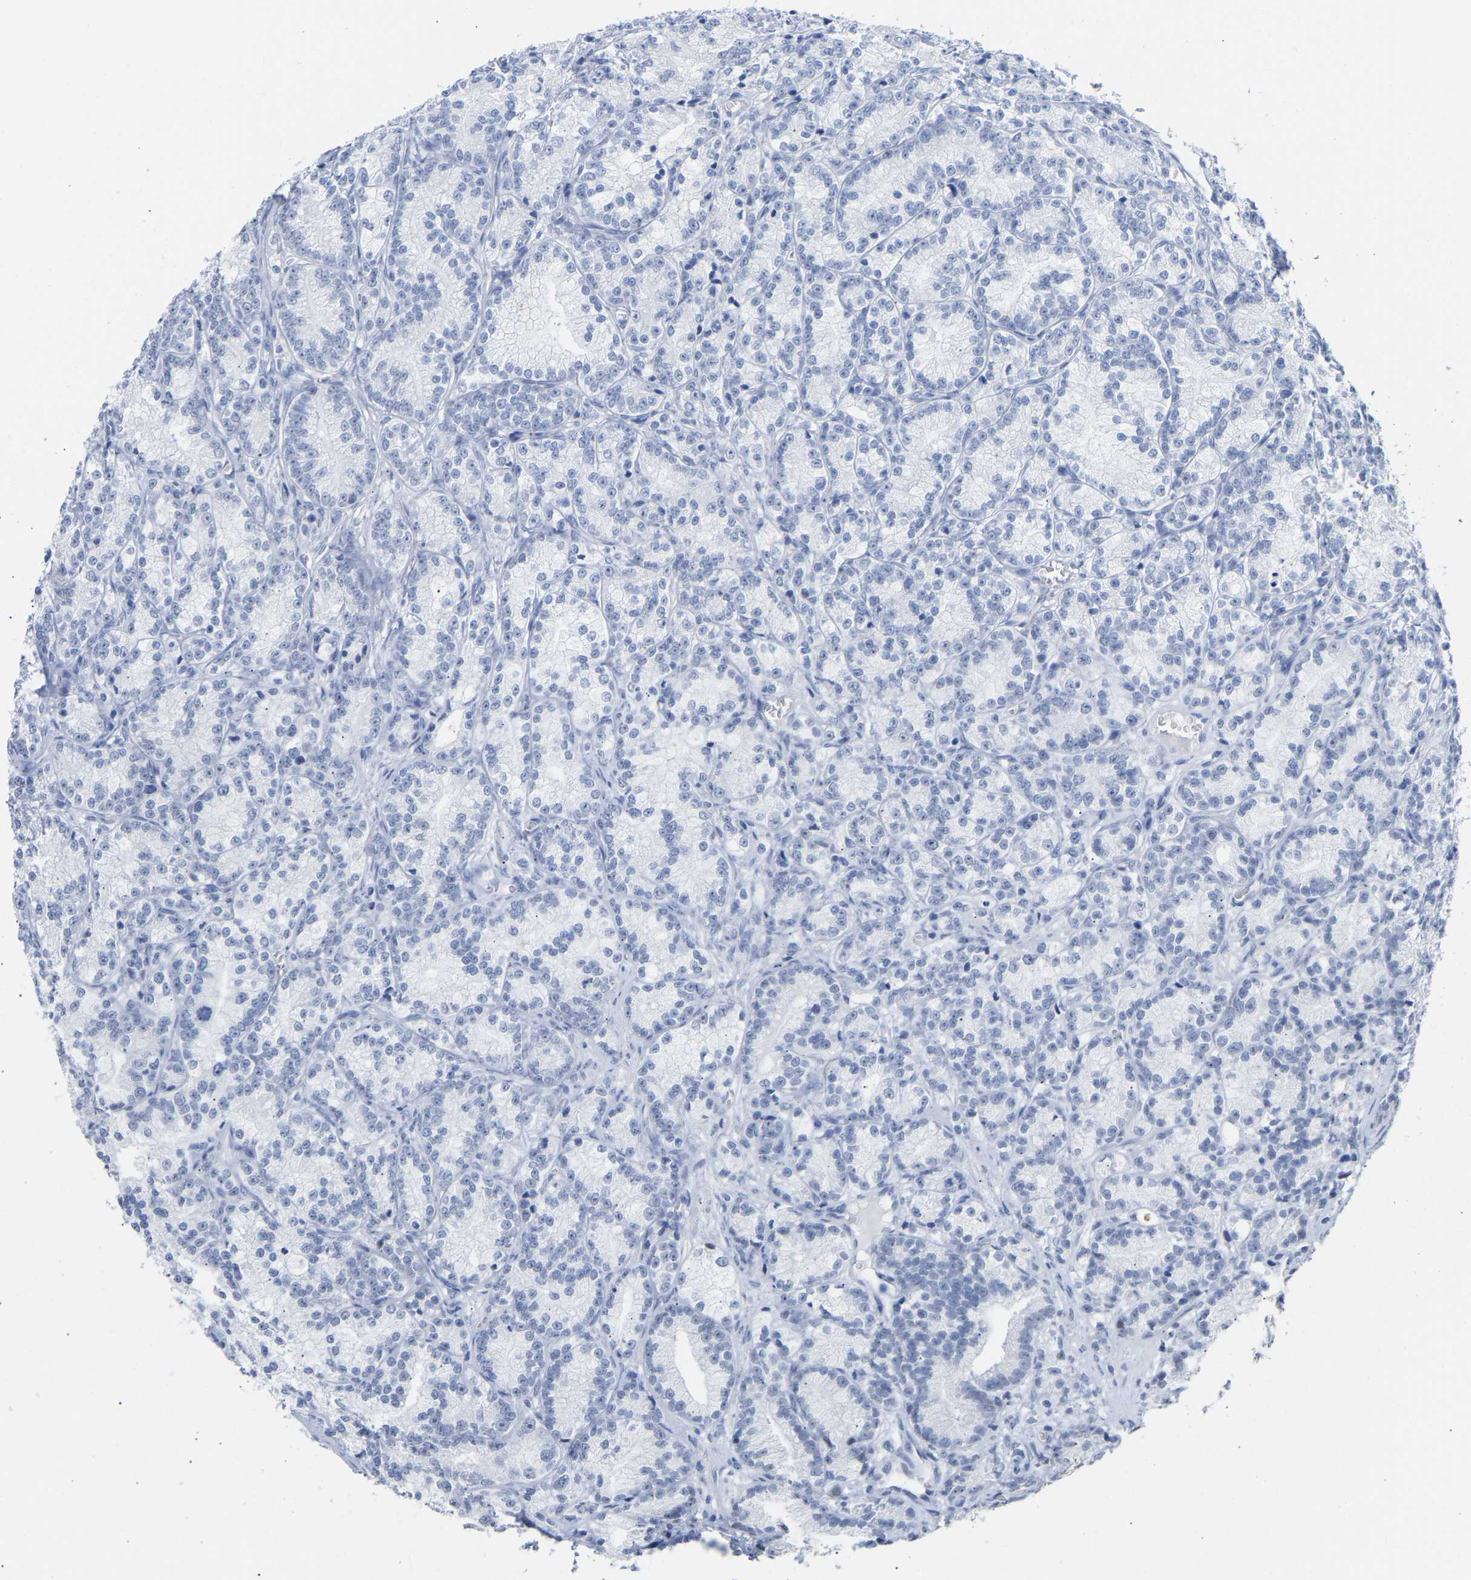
{"staining": {"intensity": "negative", "quantity": "none", "location": "none"}, "tissue": "prostate cancer", "cell_type": "Tumor cells", "image_type": "cancer", "snomed": [{"axis": "morphology", "description": "Adenocarcinoma, Low grade"}, {"axis": "topography", "description": "Prostate"}], "caption": "Immunohistochemistry (IHC) histopathology image of human prostate cancer (adenocarcinoma (low-grade)) stained for a protein (brown), which displays no staining in tumor cells. Brightfield microscopy of immunohistochemistry stained with DAB (brown) and hematoxylin (blue), captured at high magnification.", "gene": "AMPH", "patient": {"sex": "male", "age": 89}}